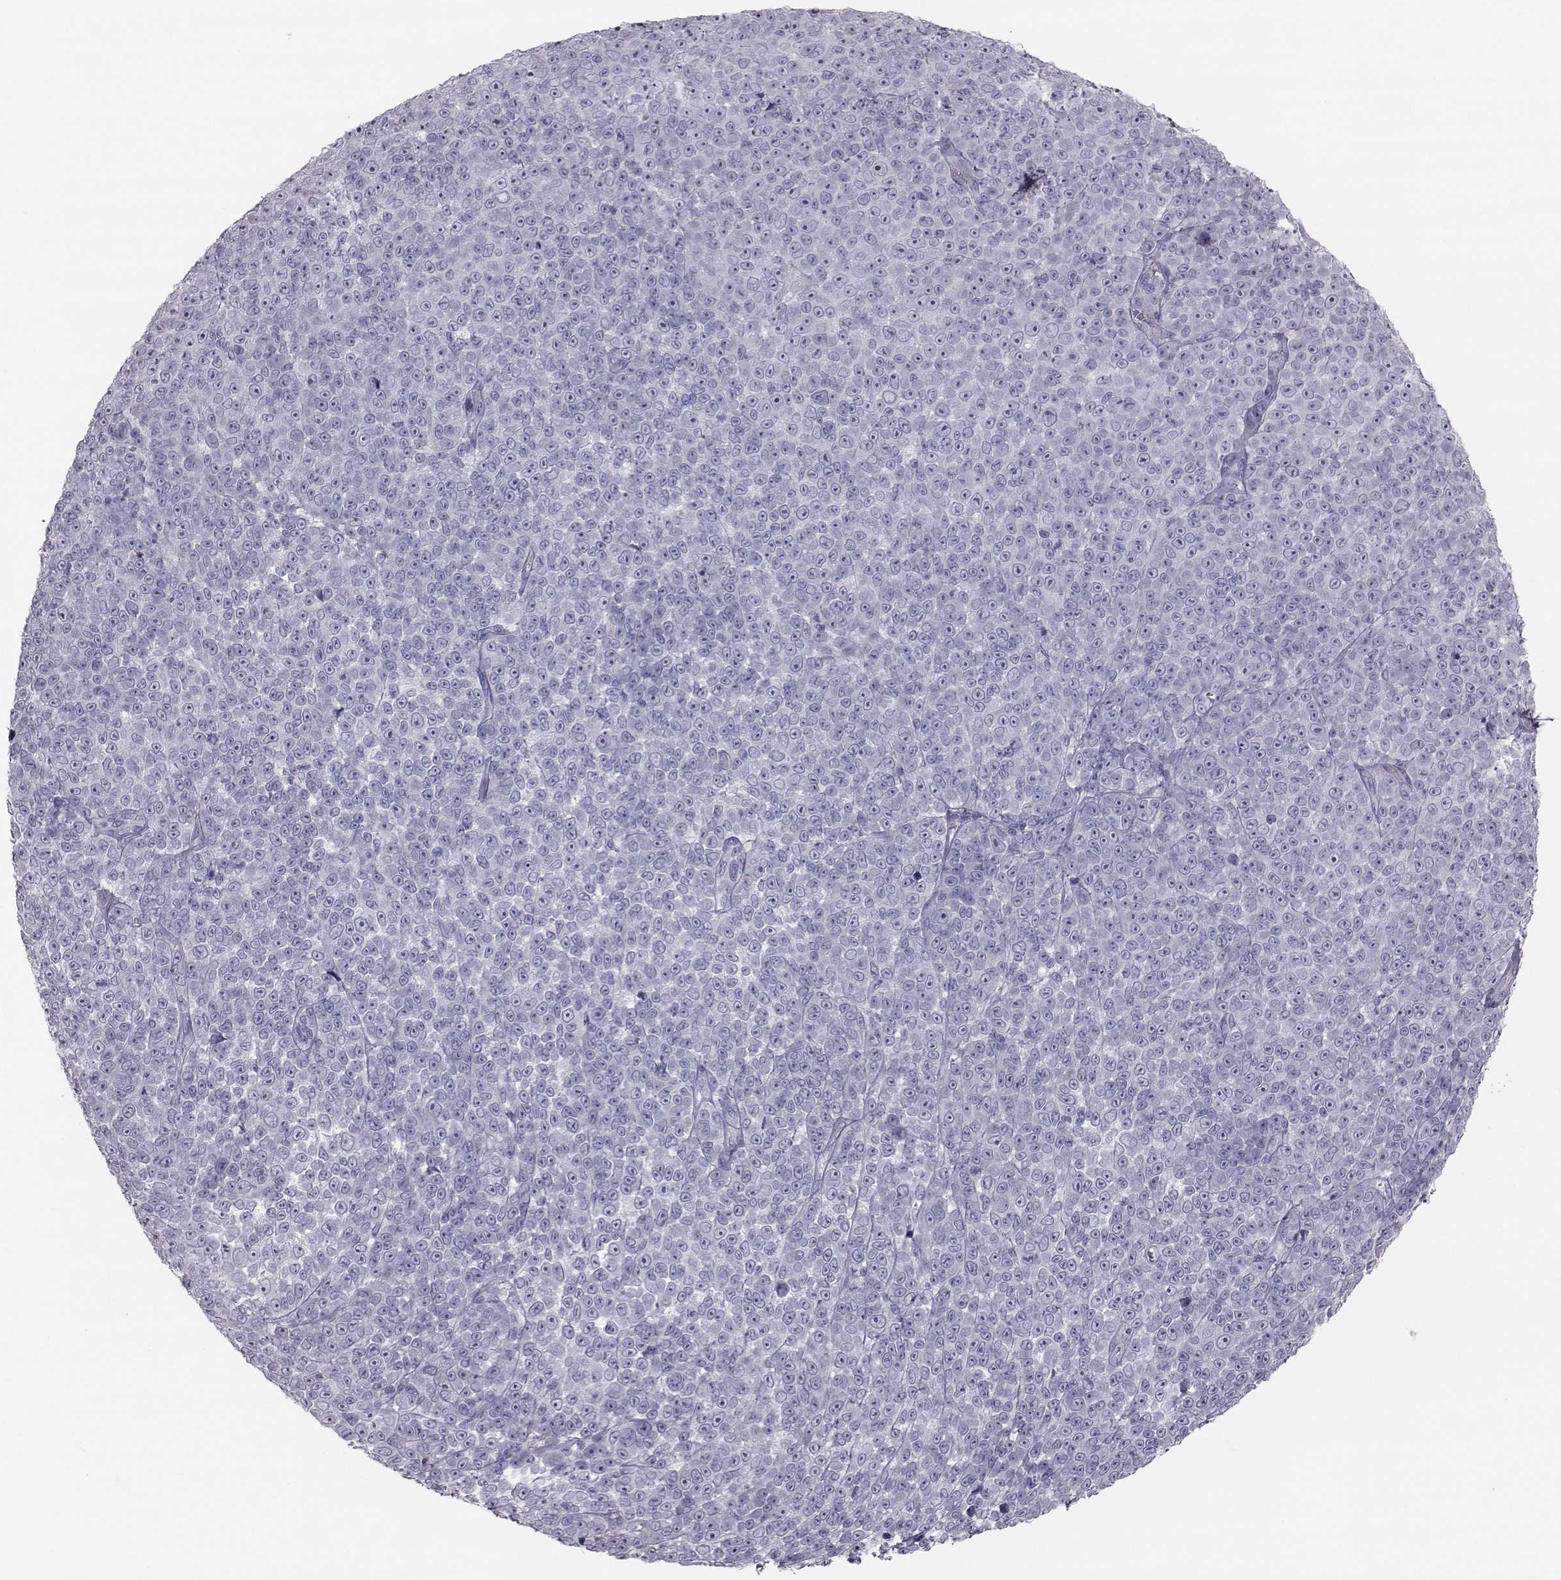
{"staining": {"intensity": "negative", "quantity": "none", "location": "none"}, "tissue": "melanoma", "cell_type": "Tumor cells", "image_type": "cancer", "snomed": [{"axis": "morphology", "description": "Malignant melanoma, NOS"}, {"axis": "topography", "description": "Skin"}], "caption": "Human malignant melanoma stained for a protein using immunohistochemistry (IHC) exhibits no positivity in tumor cells.", "gene": "GARIN3", "patient": {"sex": "female", "age": 95}}